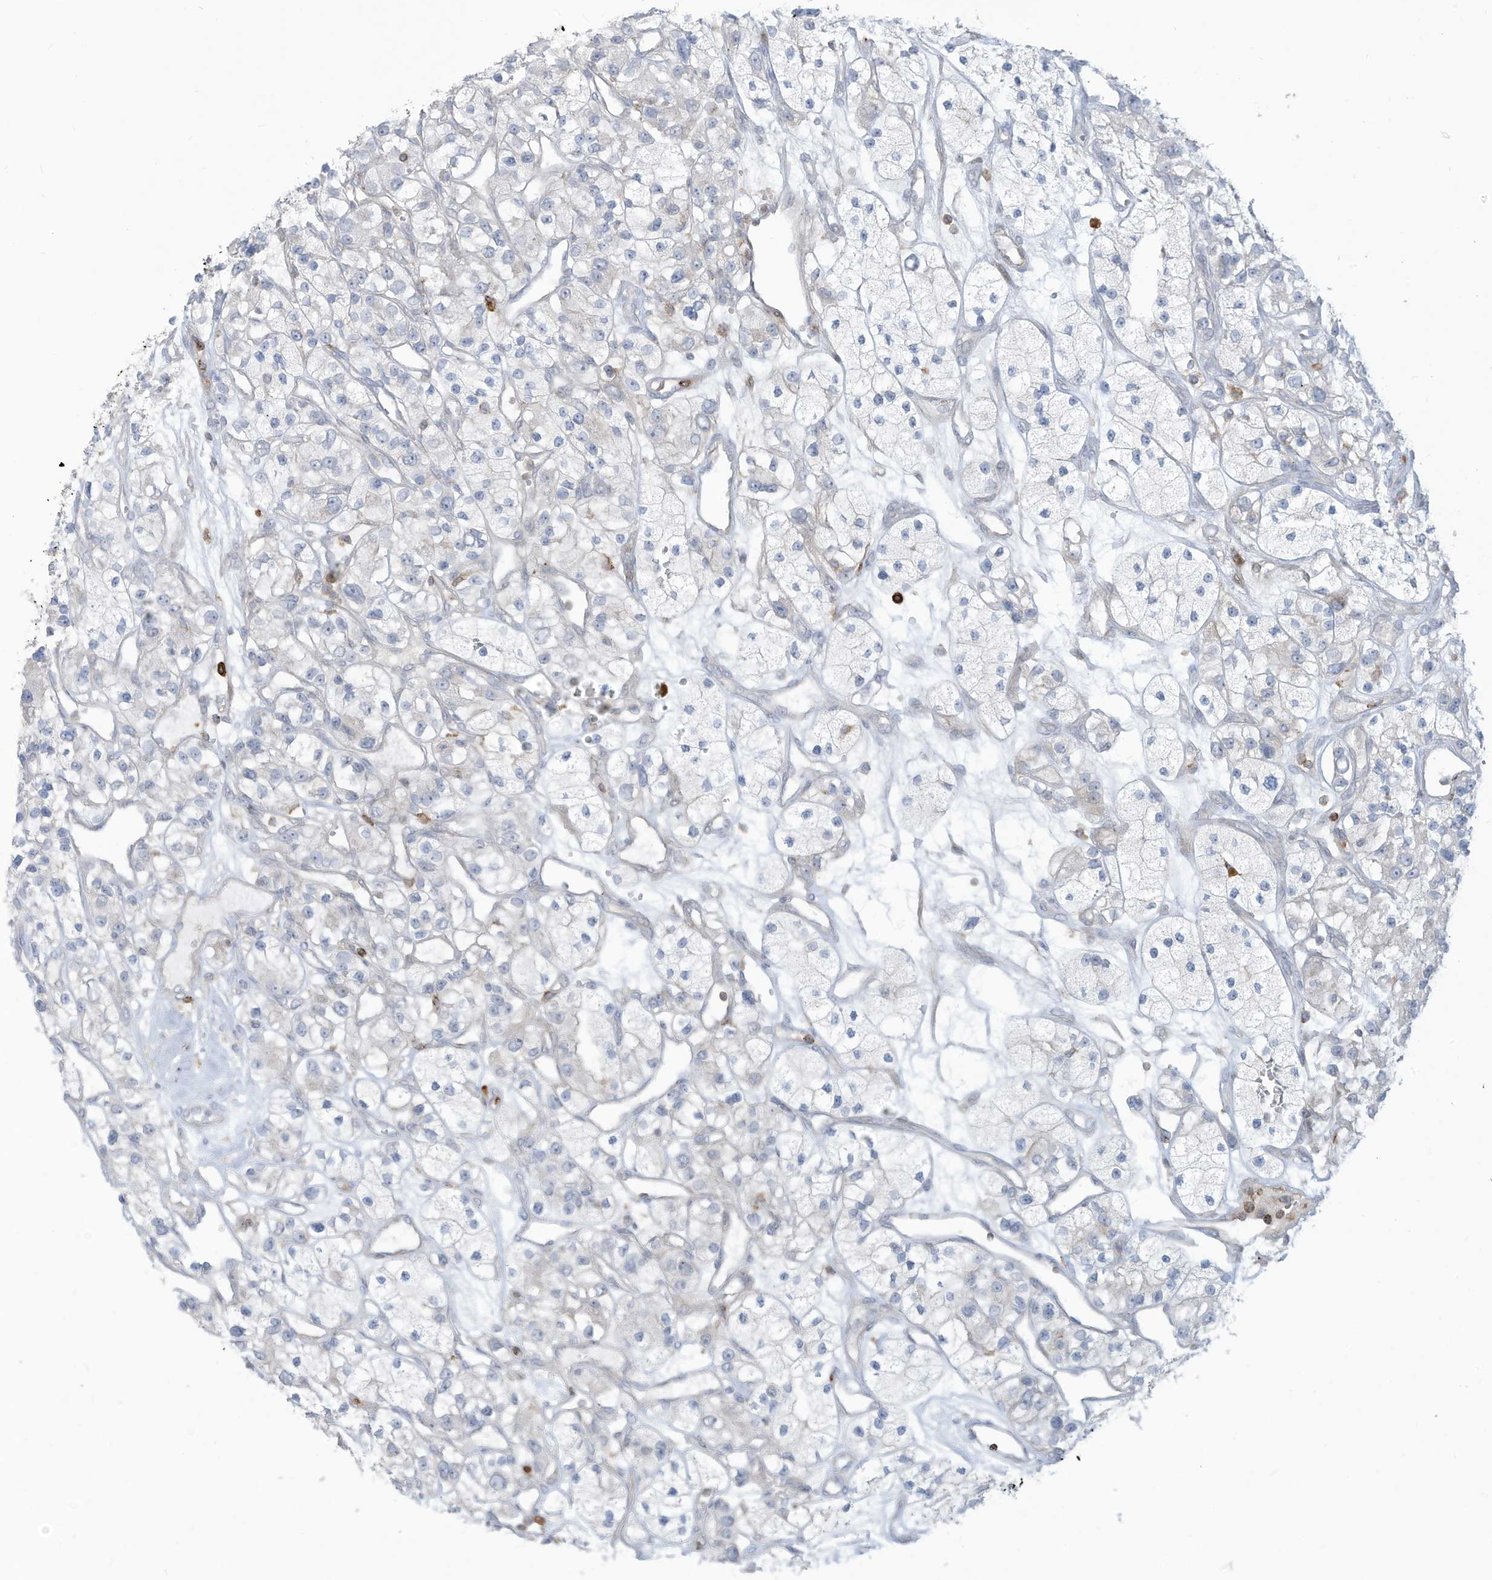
{"staining": {"intensity": "negative", "quantity": "none", "location": "none"}, "tissue": "renal cancer", "cell_type": "Tumor cells", "image_type": "cancer", "snomed": [{"axis": "morphology", "description": "Adenocarcinoma, NOS"}, {"axis": "topography", "description": "Kidney"}], "caption": "Renal cancer (adenocarcinoma) stained for a protein using IHC demonstrates no expression tumor cells.", "gene": "NOTO", "patient": {"sex": "female", "age": 57}}